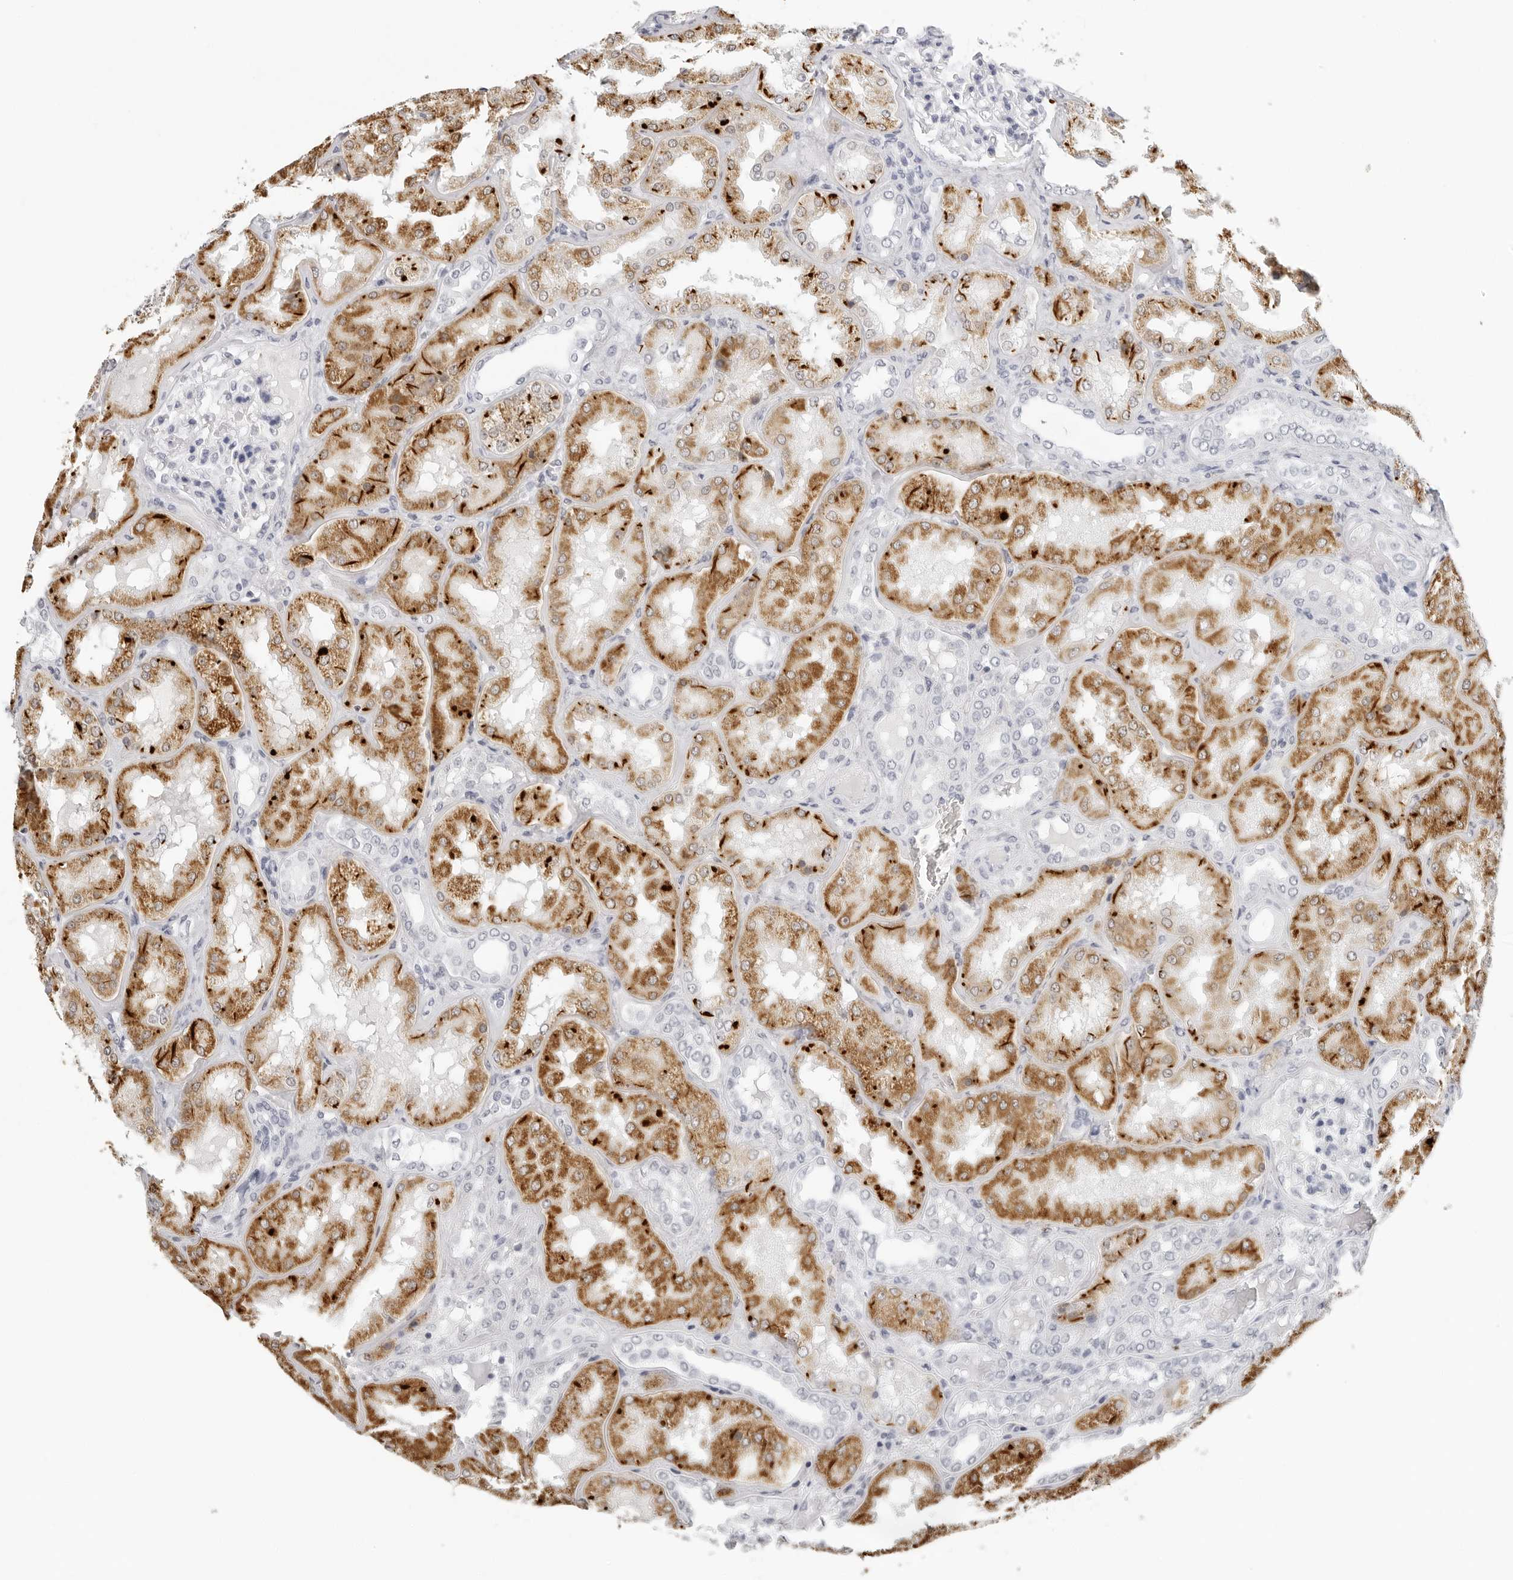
{"staining": {"intensity": "negative", "quantity": "none", "location": "none"}, "tissue": "kidney", "cell_type": "Cells in glomeruli", "image_type": "normal", "snomed": [{"axis": "morphology", "description": "Normal tissue, NOS"}, {"axis": "topography", "description": "Kidney"}], "caption": "Immunohistochemistry (IHC) of normal human kidney reveals no positivity in cells in glomeruli. (Stains: DAB (3,3'-diaminobenzidine) immunohistochemistry (IHC) with hematoxylin counter stain, Microscopy: brightfield microscopy at high magnification).", "gene": "AGMAT", "patient": {"sex": "female", "age": 56}}